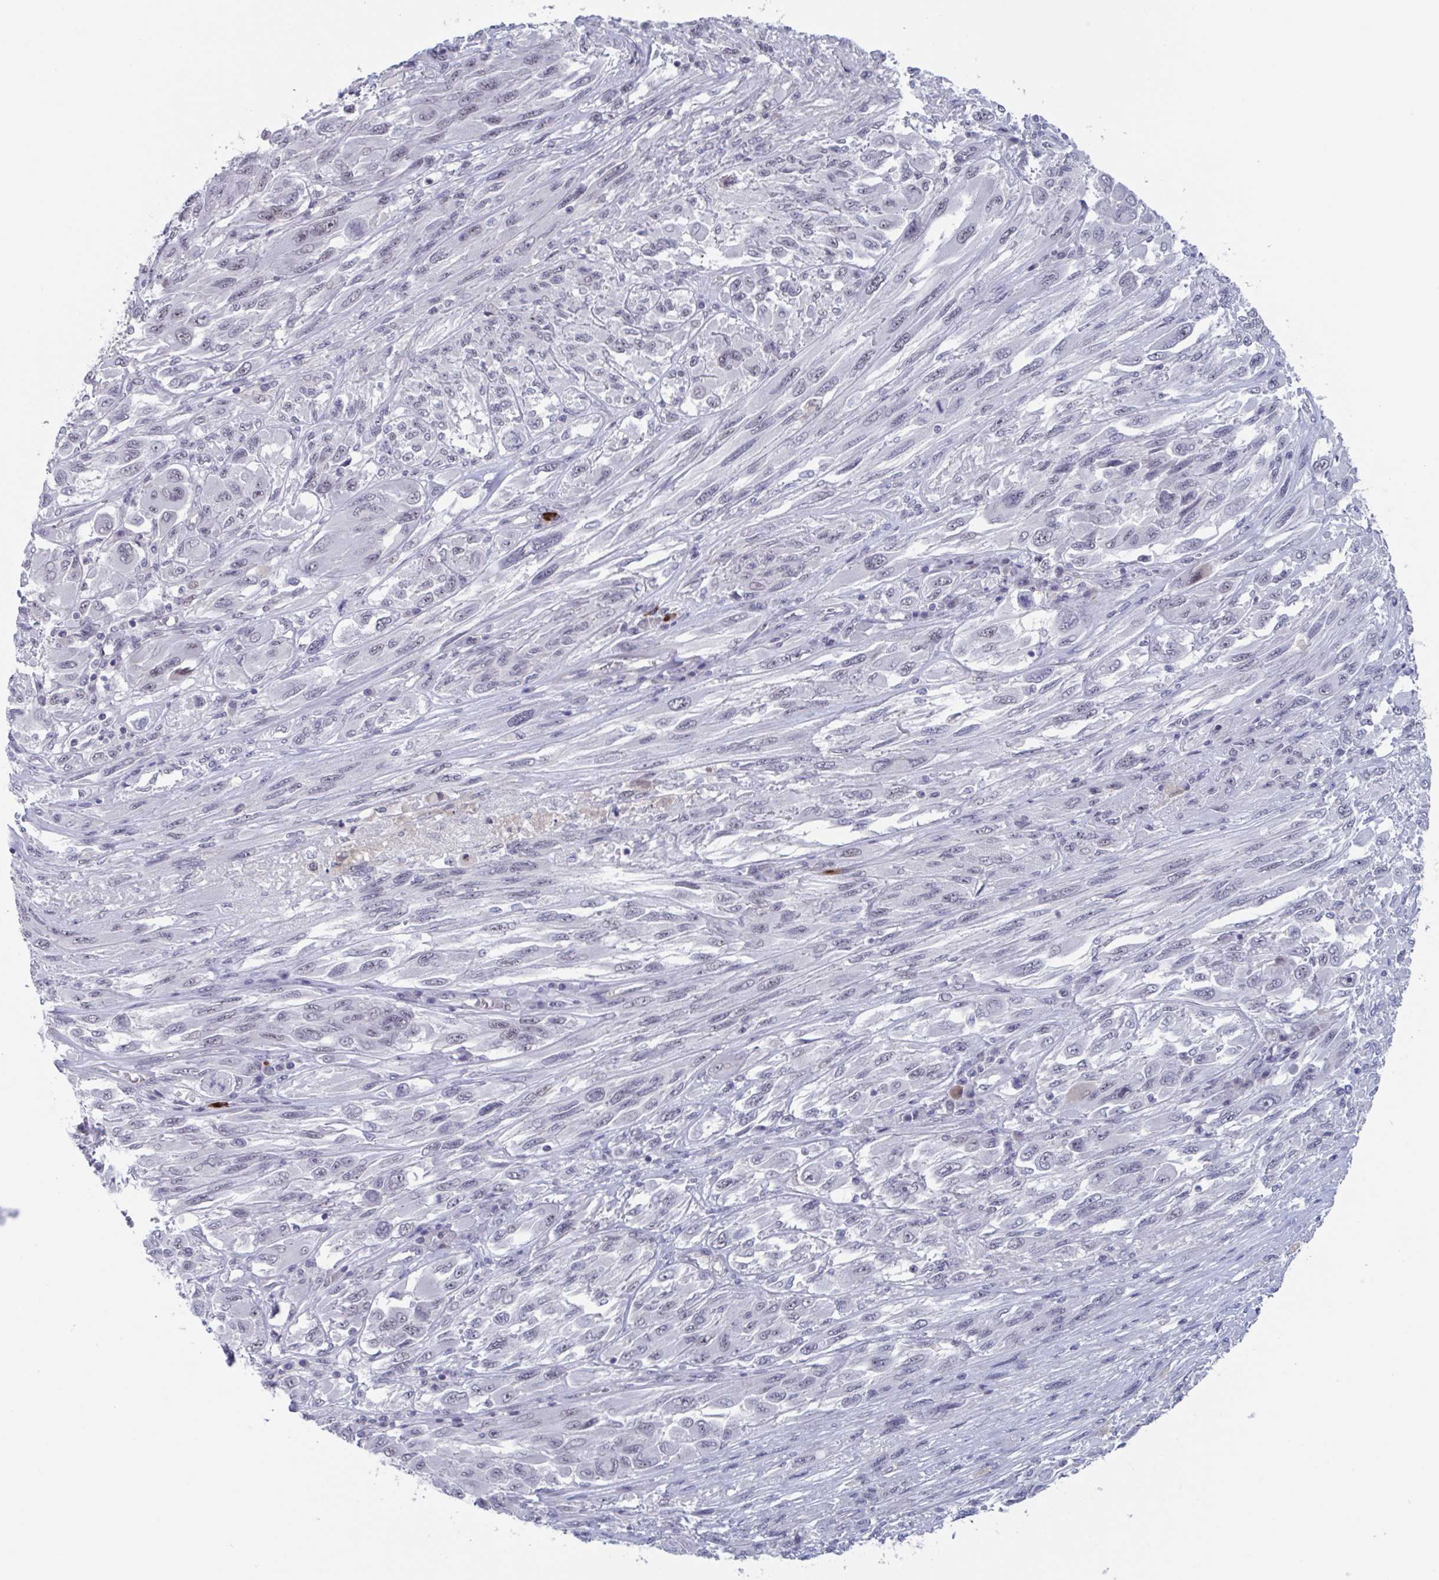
{"staining": {"intensity": "negative", "quantity": "none", "location": "none"}, "tissue": "melanoma", "cell_type": "Tumor cells", "image_type": "cancer", "snomed": [{"axis": "morphology", "description": "Malignant melanoma, NOS"}, {"axis": "topography", "description": "Skin"}], "caption": "The photomicrograph exhibits no staining of tumor cells in melanoma.", "gene": "KDM4D", "patient": {"sex": "female", "age": 91}}